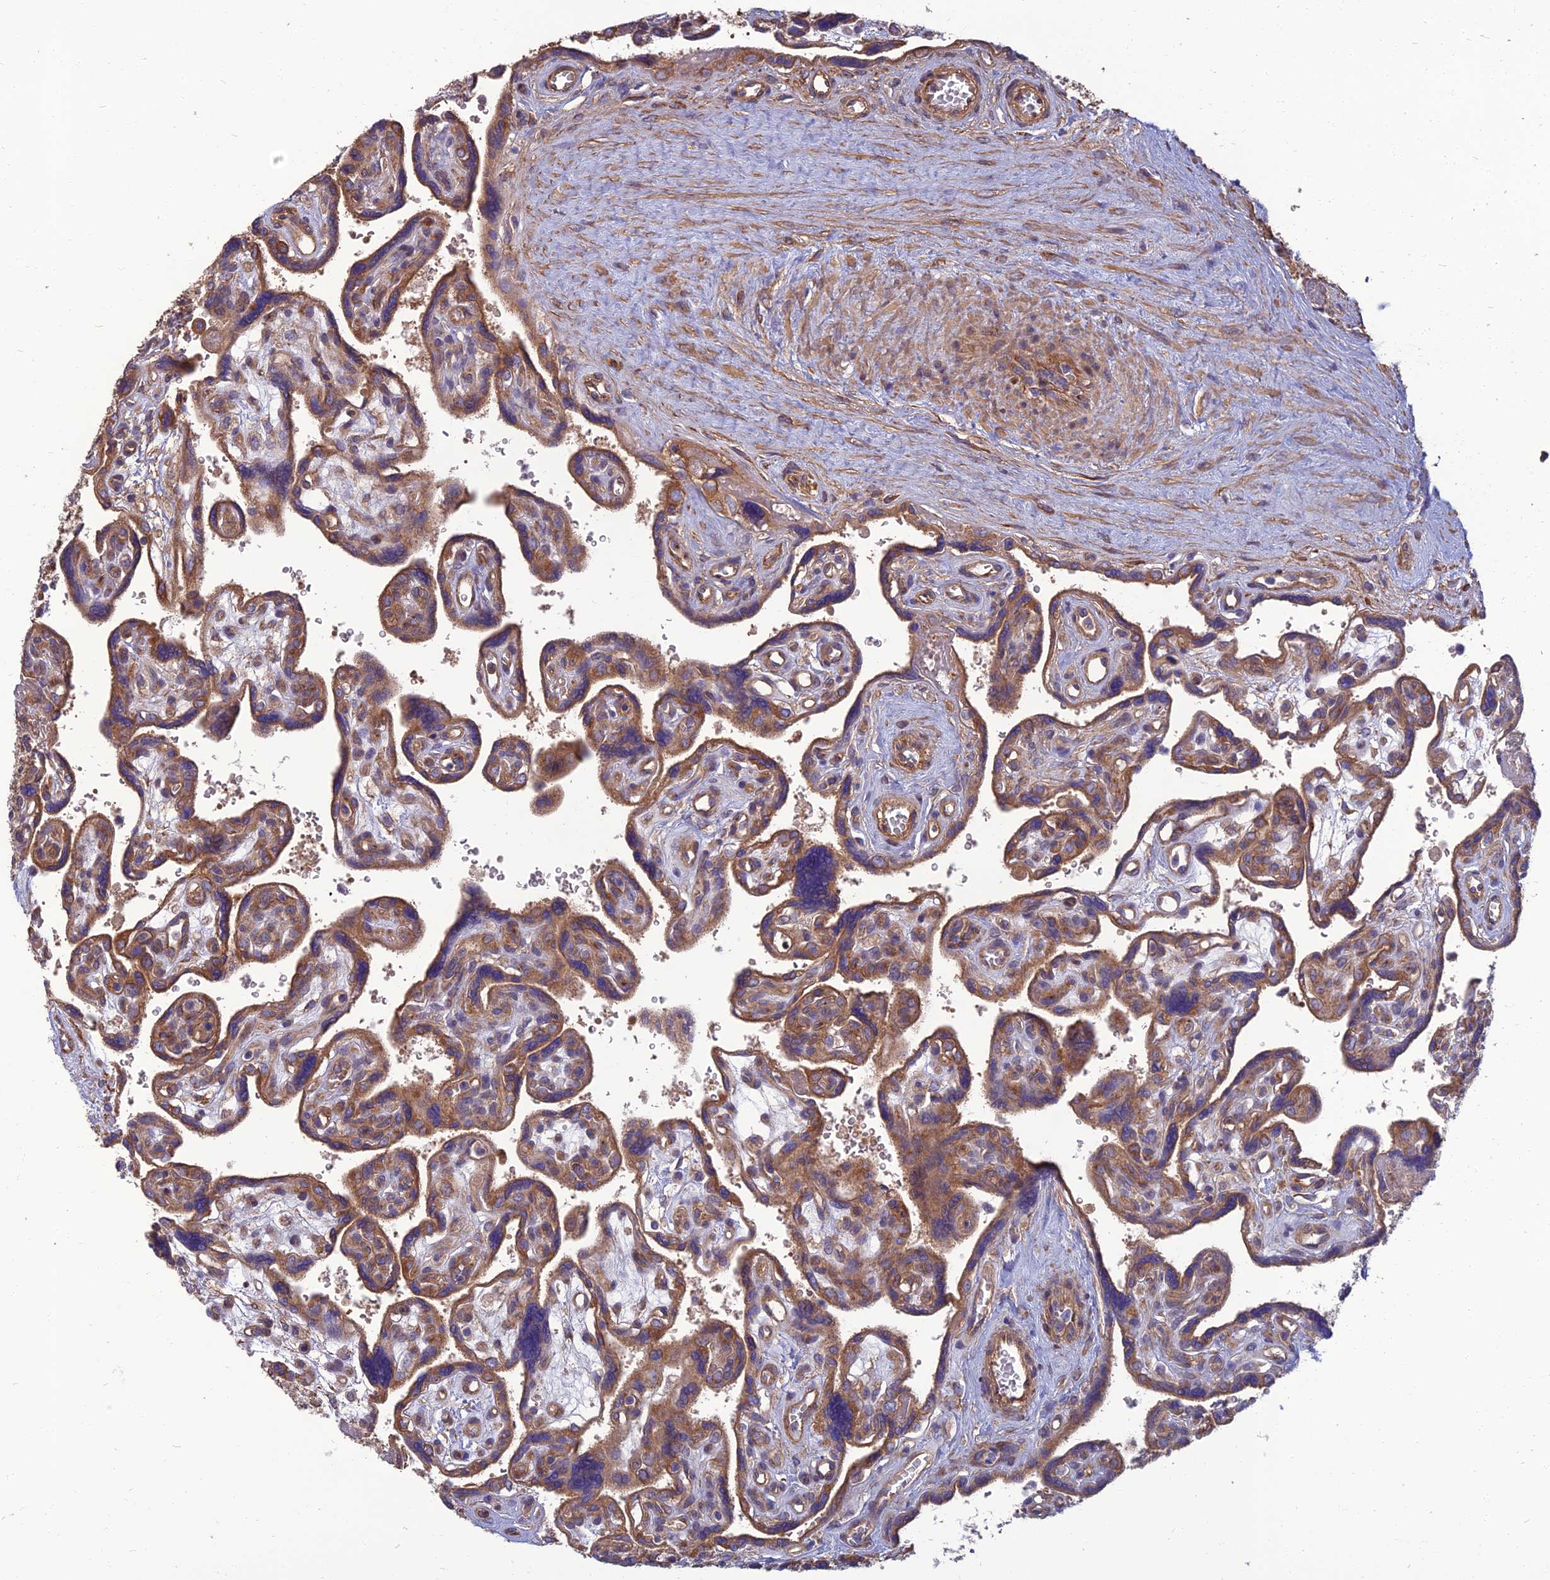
{"staining": {"intensity": "moderate", "quantity": ">75%", "location": "cytoplasmic/membranous"}, "tissue": "placenta", "cell_type": "Trophoblastic cells", "image_type": "normal", "snomed": [{"axis": "morphology", "description": "Normal tissue, NOS"}, {"axis": "topography", "description": "Placenta"}], "caption": "This is an image of IHC staining of unremarkable placenta, which shows moderate expression in the cytoplasmic/membranous of trophoblastic cells.", "gene": "WDR24", "patient": {"sex": "female", "age": 39}}